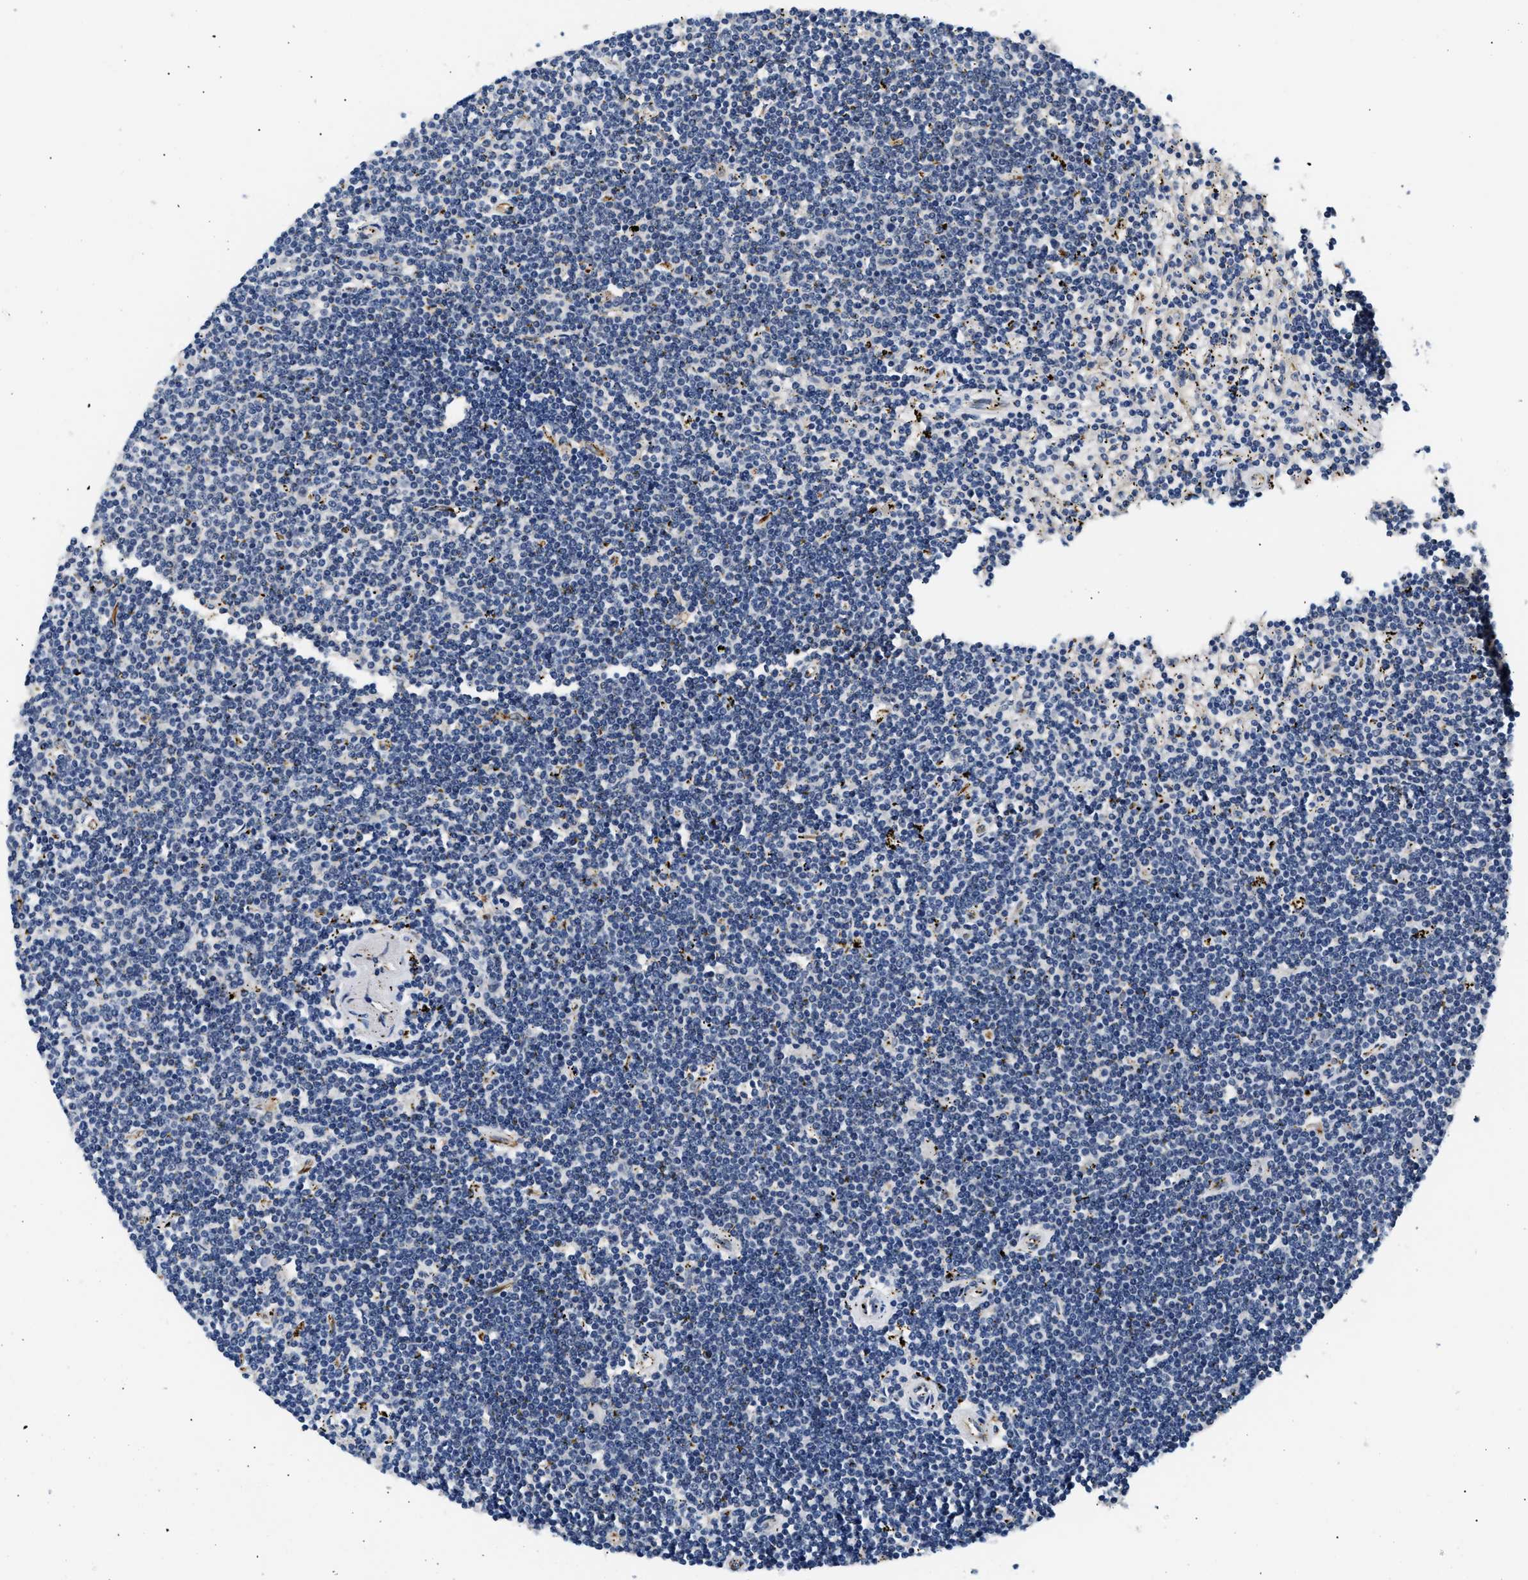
{"staining": {"intensity": "negative", "quantity": "none", "location": "none"}, "tissue": "lymphoma", "cell_type": "Tumor cells", "image_type": "cancer", "snomed": [{"axis": "morphology", "description": "Malignant lymphoma, non-Hodgkin's type, Low grade"}, {"axis": "topography", "description": "Spleen"}], "caption": "Tumor cells are negative for protein expression in human lymphoma. The staining was performed using DAB (3,3'-diaminobenzidine) to visualize the protein expression in brown, while the nuclei were stained in blue with hematoxylin (Magnification: 20x).", "gene": "MED22", "patient": {"sex": "male", "age": 76}}